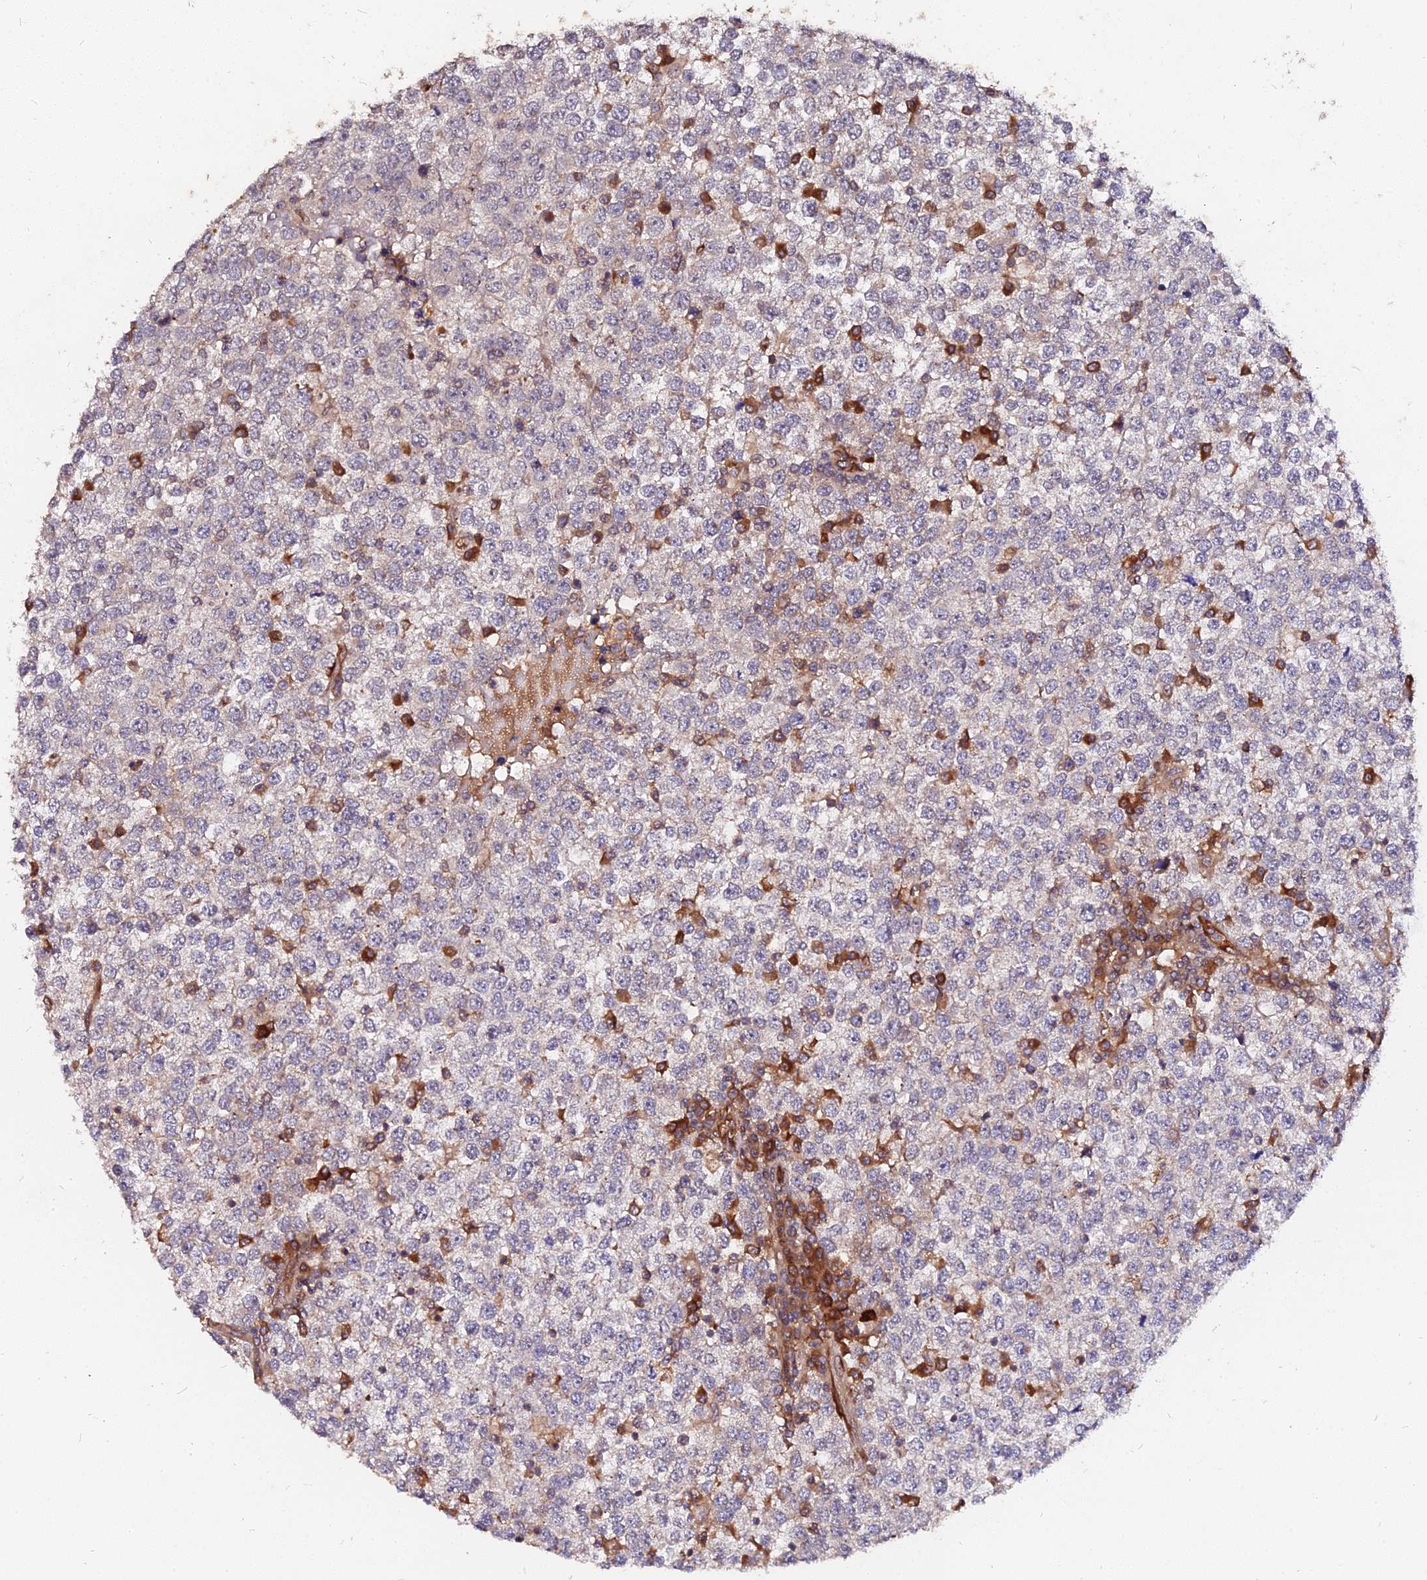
{"staining": {"intensity": "weak", "quantity": "25%-75%", "location": "cytoplasmic/membranous"}, "tissue": "testis cancer", "cell_type": "Tumor cells", "image_type": "cancer", "snomed": [{"axis": "morphology", "description": "Seminoma, NOS"}, {"axis": "topography", "description": "Testis"}], "caption": "Brown immunohistochemical staining in testis cancer reveals weak cytoplasmic/membranous expression in about 25%-75% of tumor cells.", "gene": "PDE4D", "patient": {"sex": "male", "age": 65}}